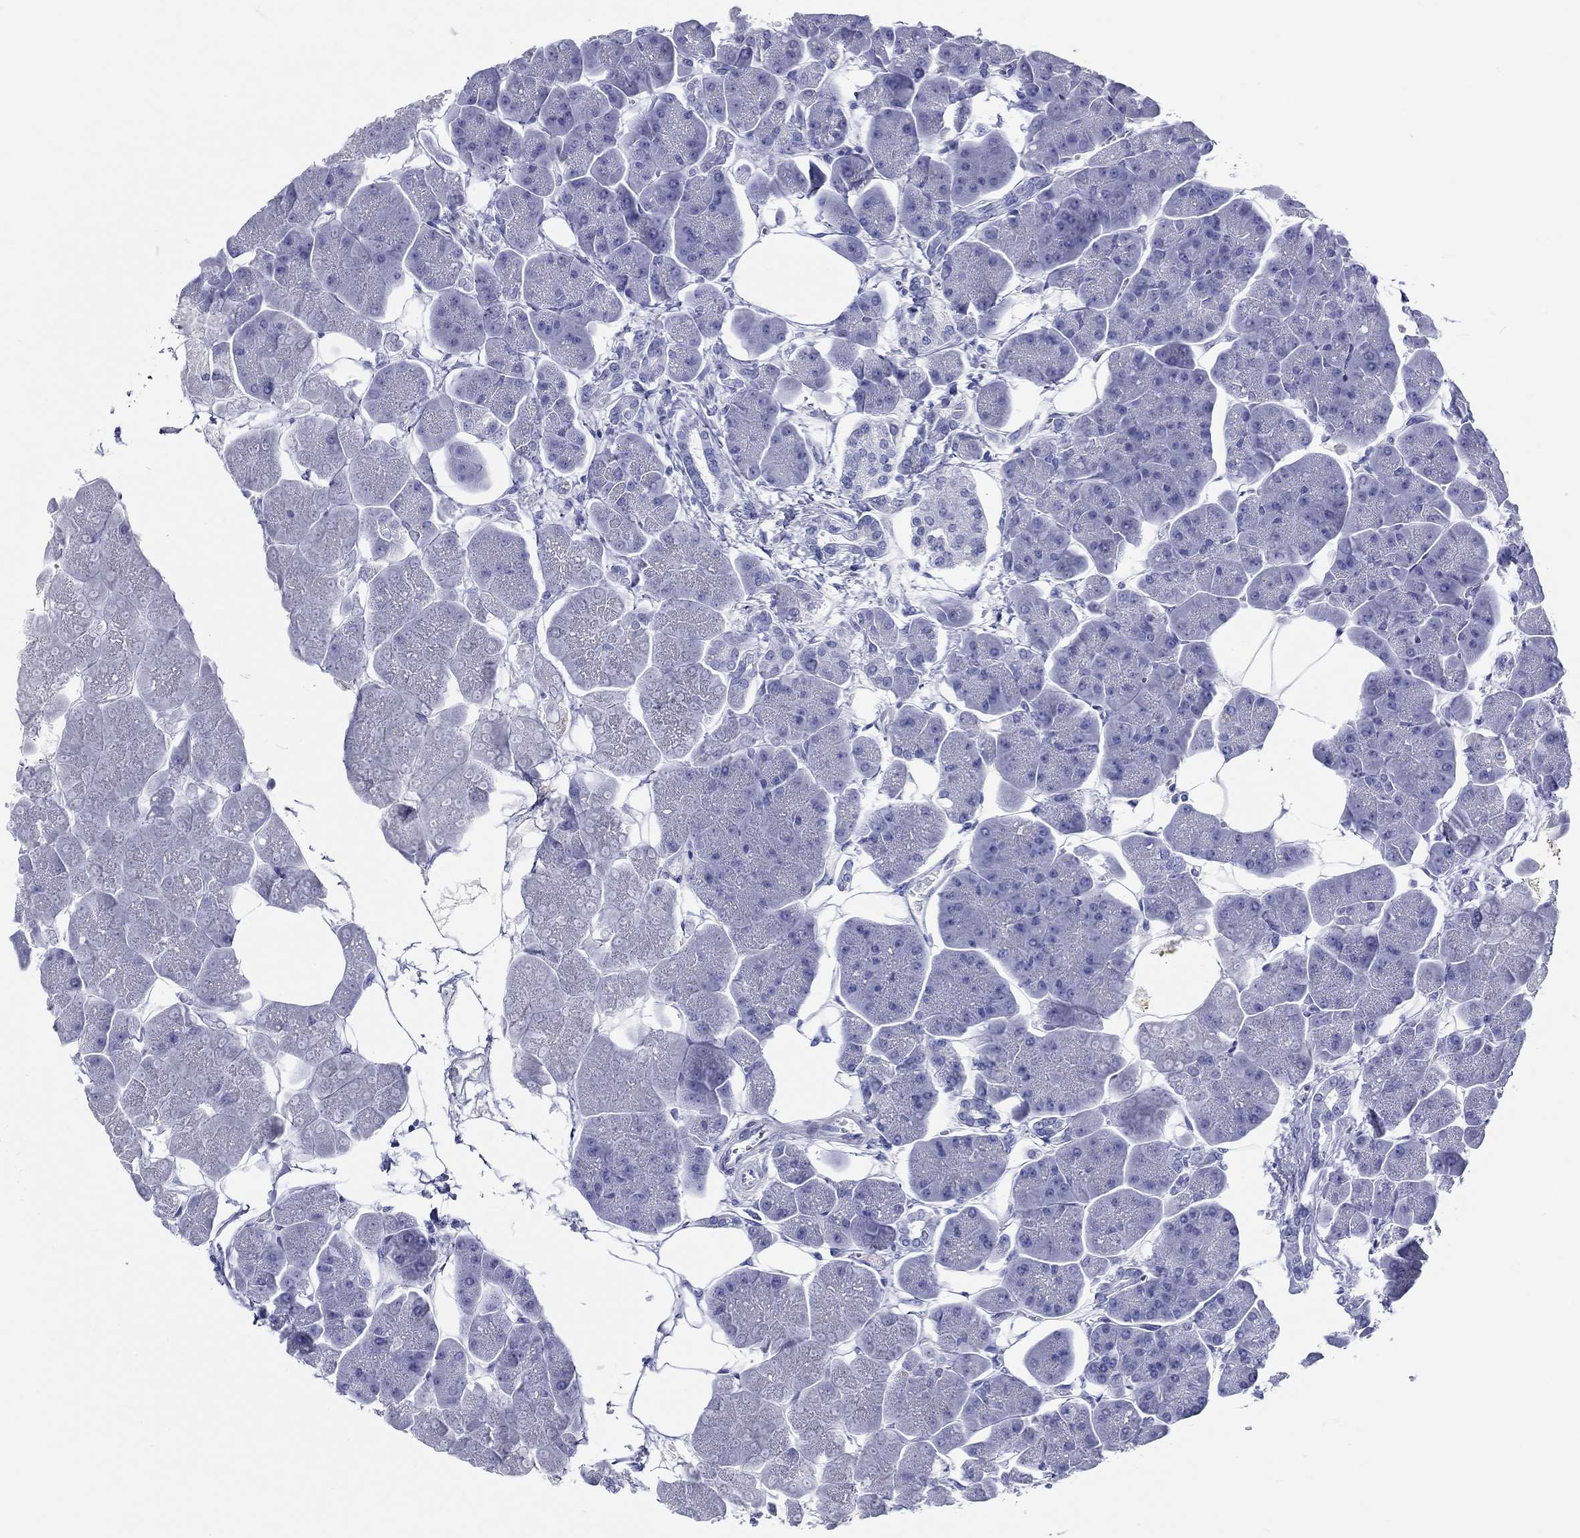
{"staining": {"intensity": "negative", "quantity": "none", "location": "none"}, "tissue": "pancreas", "cell_type": "Exocrine glandular cells", "image_type": "normal", "snomed": [{"axis": "morphology", "description": "Normal tissue, NOS"}, {"axis": "topography", "description": "Adipose tissue"}, {"axis": "topography", "description": "Pancreas"}, {"axis": "topography", "description": "Peripheral nerve tissue"}], "caption": "This is an immunohistochemistry (IHC) micrograph of unremarkable human pancreas. There is no positivity in exocrine glandular cells.", "gene": "CRYGS", "patient": {"sex": "female", "age": 58}}